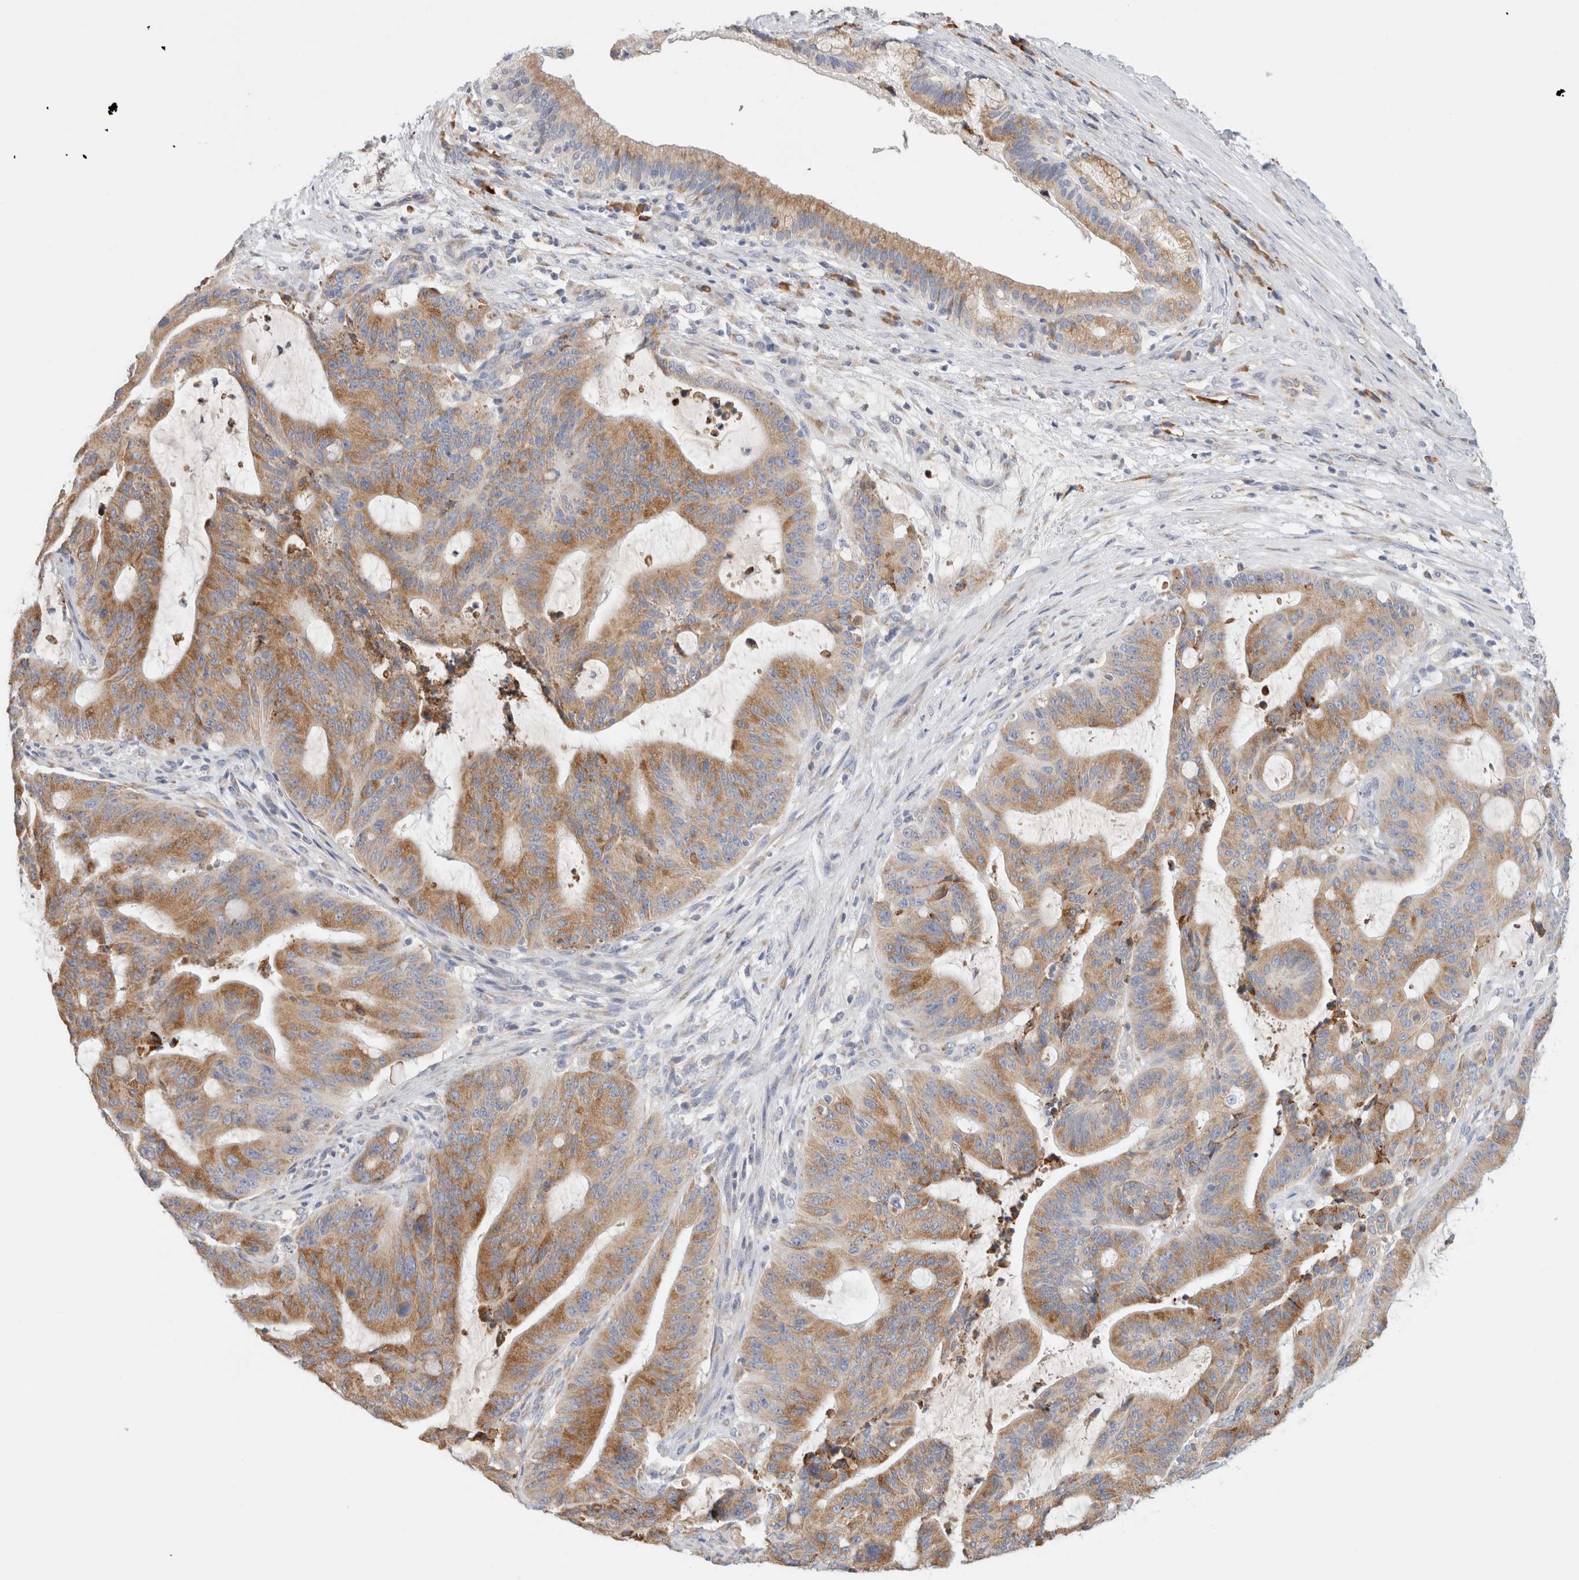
{"staining": {"intensity": "moderate", "quantity": ">75%", "location": "cytoplasmic/membranous"}, "tissue": "liver cancer", "cell_type": "Tumor cells", "image_type": "cancer", "snomed": [{"axis": "morphology", "description": "Normal tissue, NOS"}, {"axis": "morphology", "description": "Cholangiocarcinoma"}, {"axis": "topography", "description": "Liver"}, {"axis": "topography", "description": "Peripheral nerve tissue"}], "caption": "High-power microscopy captured an immunohistochemistry (IHC) micrograph of liver cholangiocarcinoma, revealing moderate cytoplasmic/membranous positivity in approximately >75% of tumor cells.", "gene": "CSK", "patient": {"sex": "female", "age": 73}}